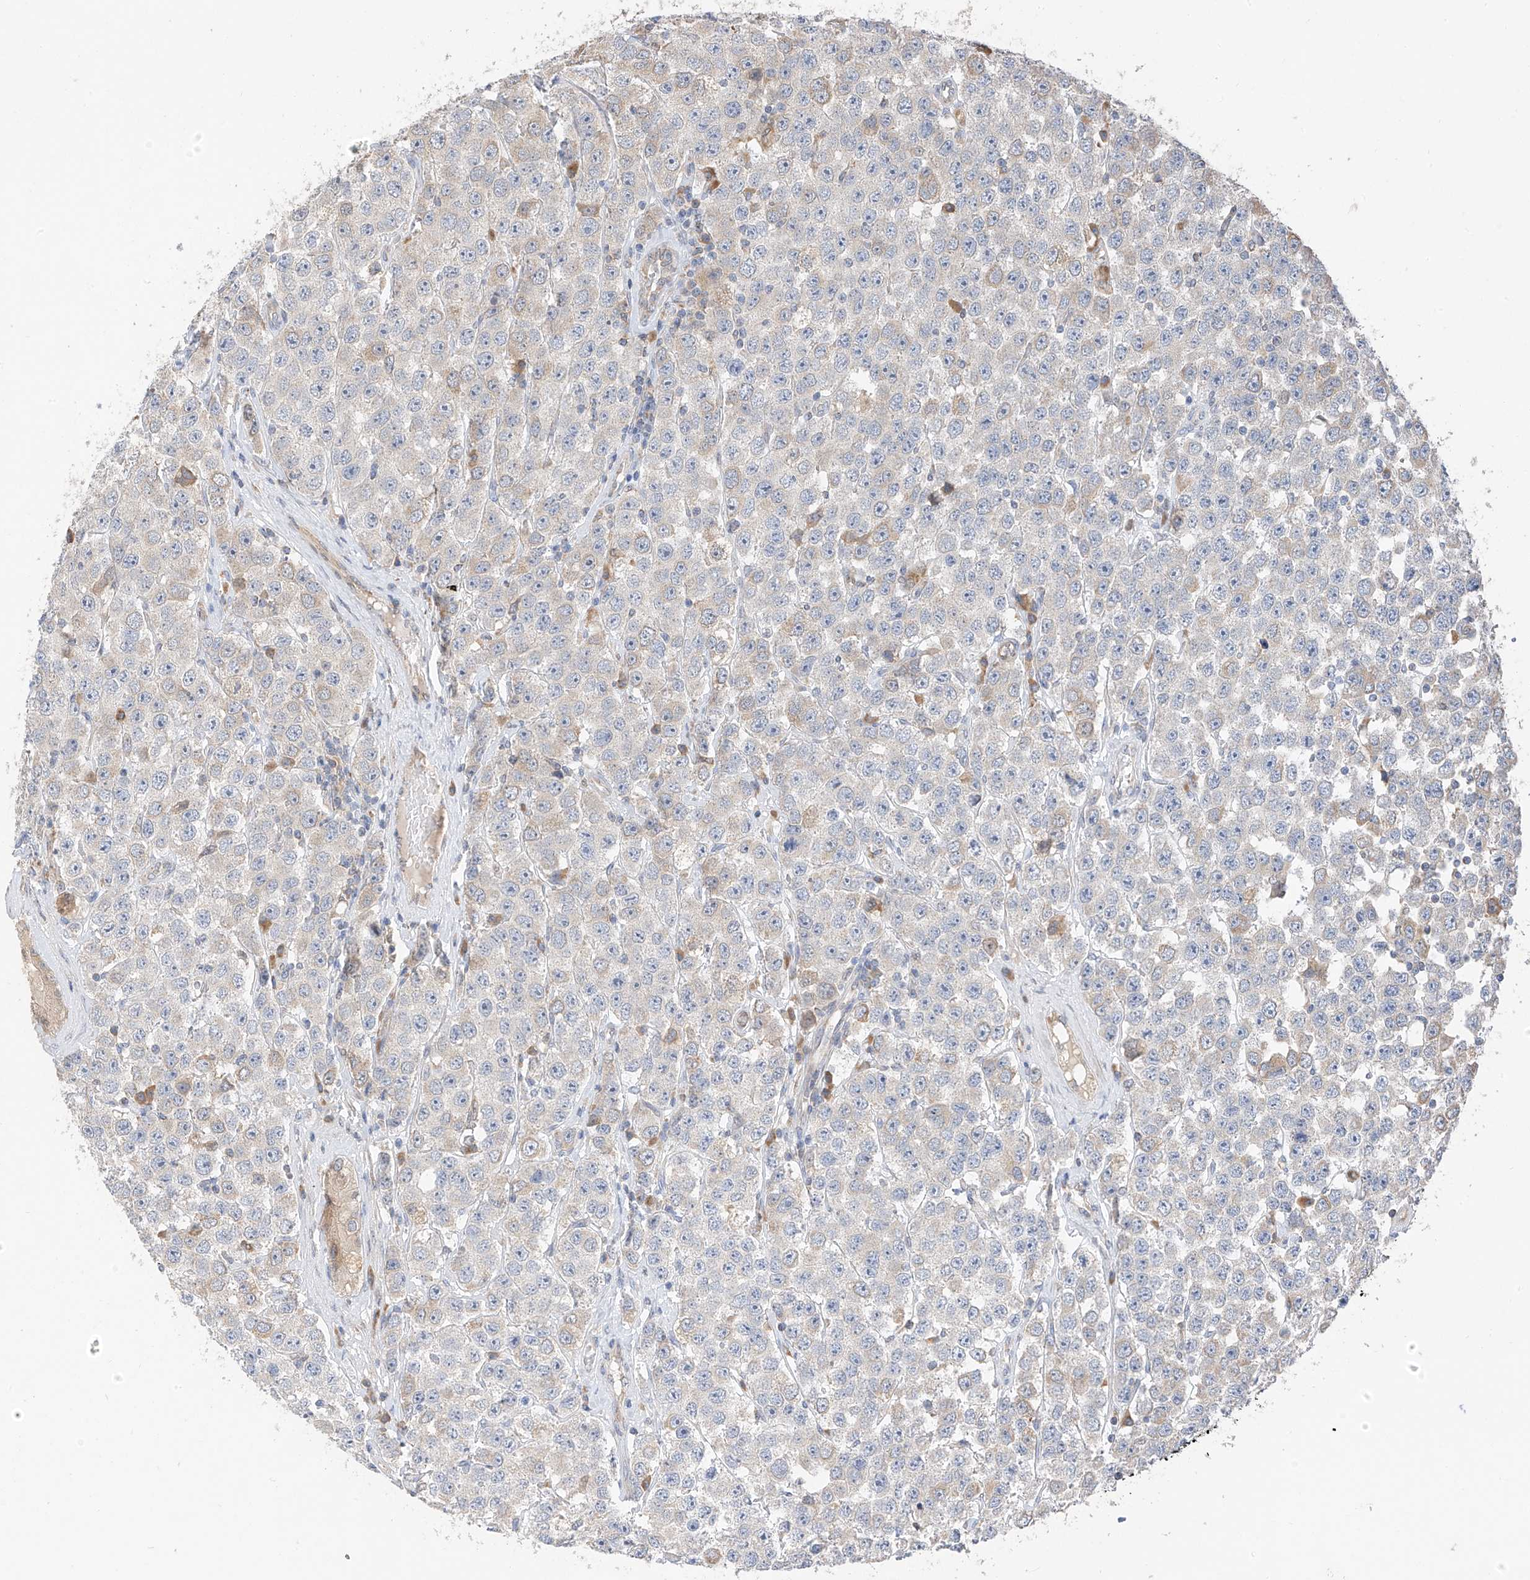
{"staining": {"intensity": "moderate", "quantity": "<25%", "location": "cytoplasmic/membranous"}, "tissue": "testis cancer", "cell_type": "Tumor cells", "image_type": "cancer", "snomed": [{"axis": "morphology", "description": "Seminoma, NOS"}, {"axis": "topography", "description": "Testis"}], "caption": "This is a histology image of immunohistochemistry (IHC) staining of testis cancer, which shows moderate positivity in the cytoplasmic/membranous of tumor cells.", "gene": "PPA2", "patient": {"sex": "male", "age": 28}}